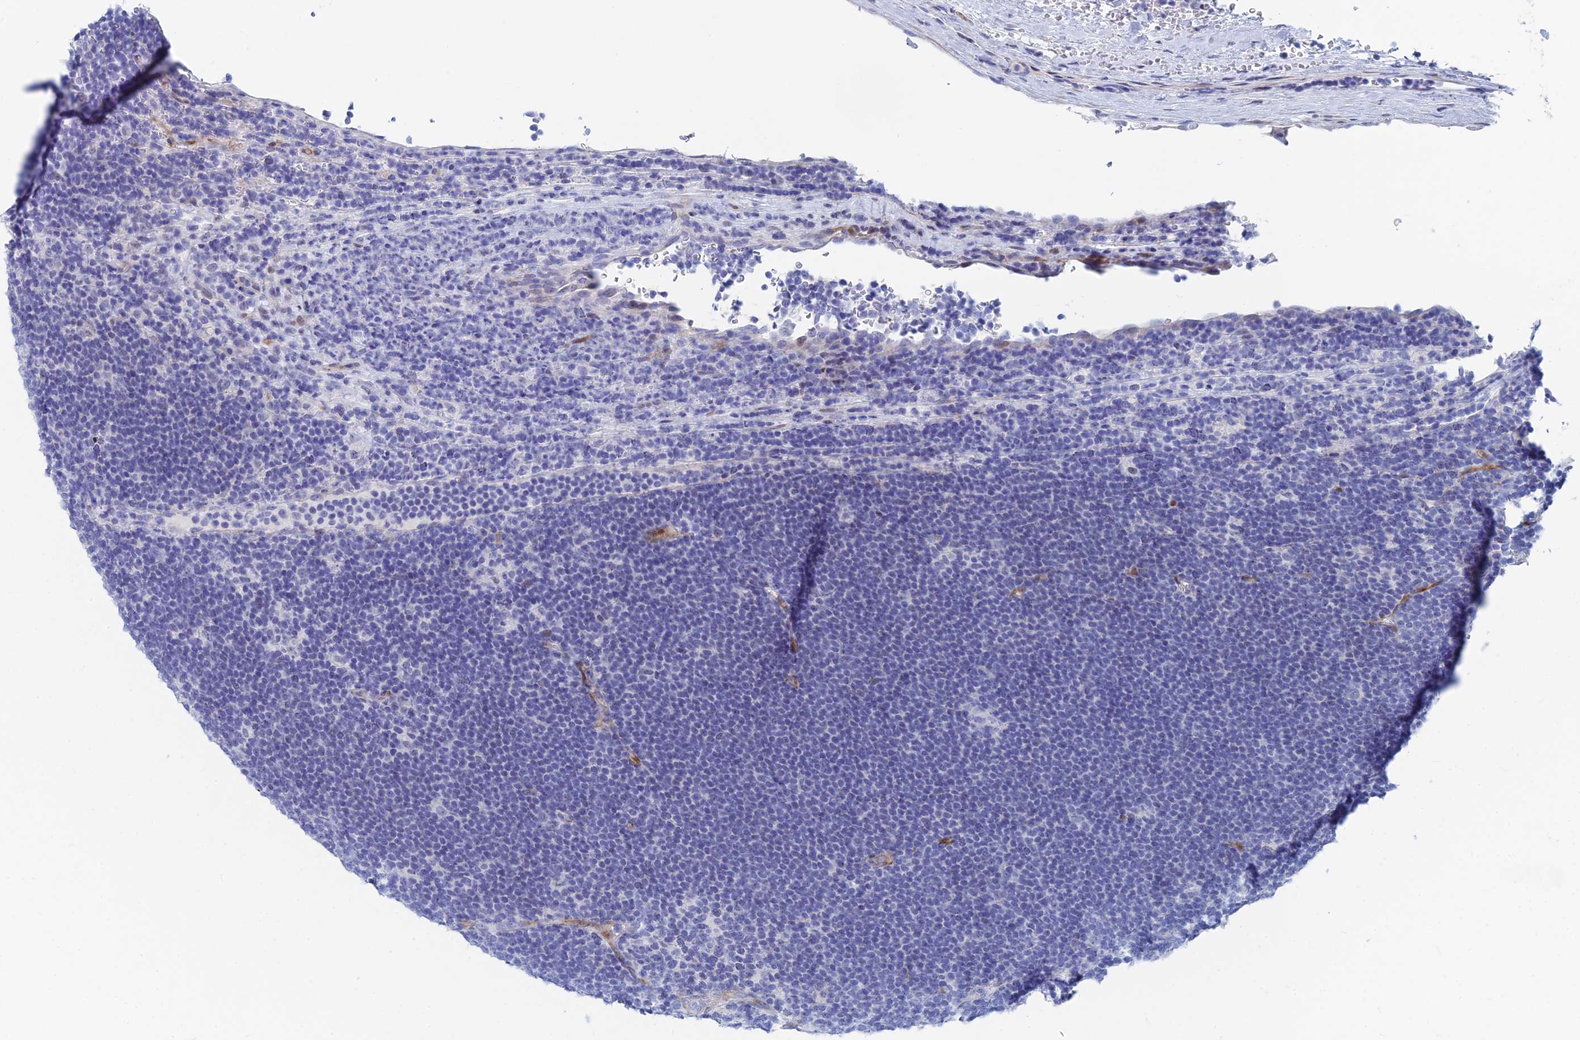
{"staining": {"intensity": "negative", "quantity": "none", "location": "none"}, "tissue": "lymphoma", "cell_type": "Tumor cells", "image_type": "cancer", "snomed": [{"axis": "morphology", "description": "Hodgkin's disease, NOS"}, {"axis": "topography", "description": "Lymph node"}], "caption": "This is an immunohistochemistry image of lymphoma. There is no expression in tumor cells.", "gene": "DRGX", "patient": {"sex": "female", "age": 57}}